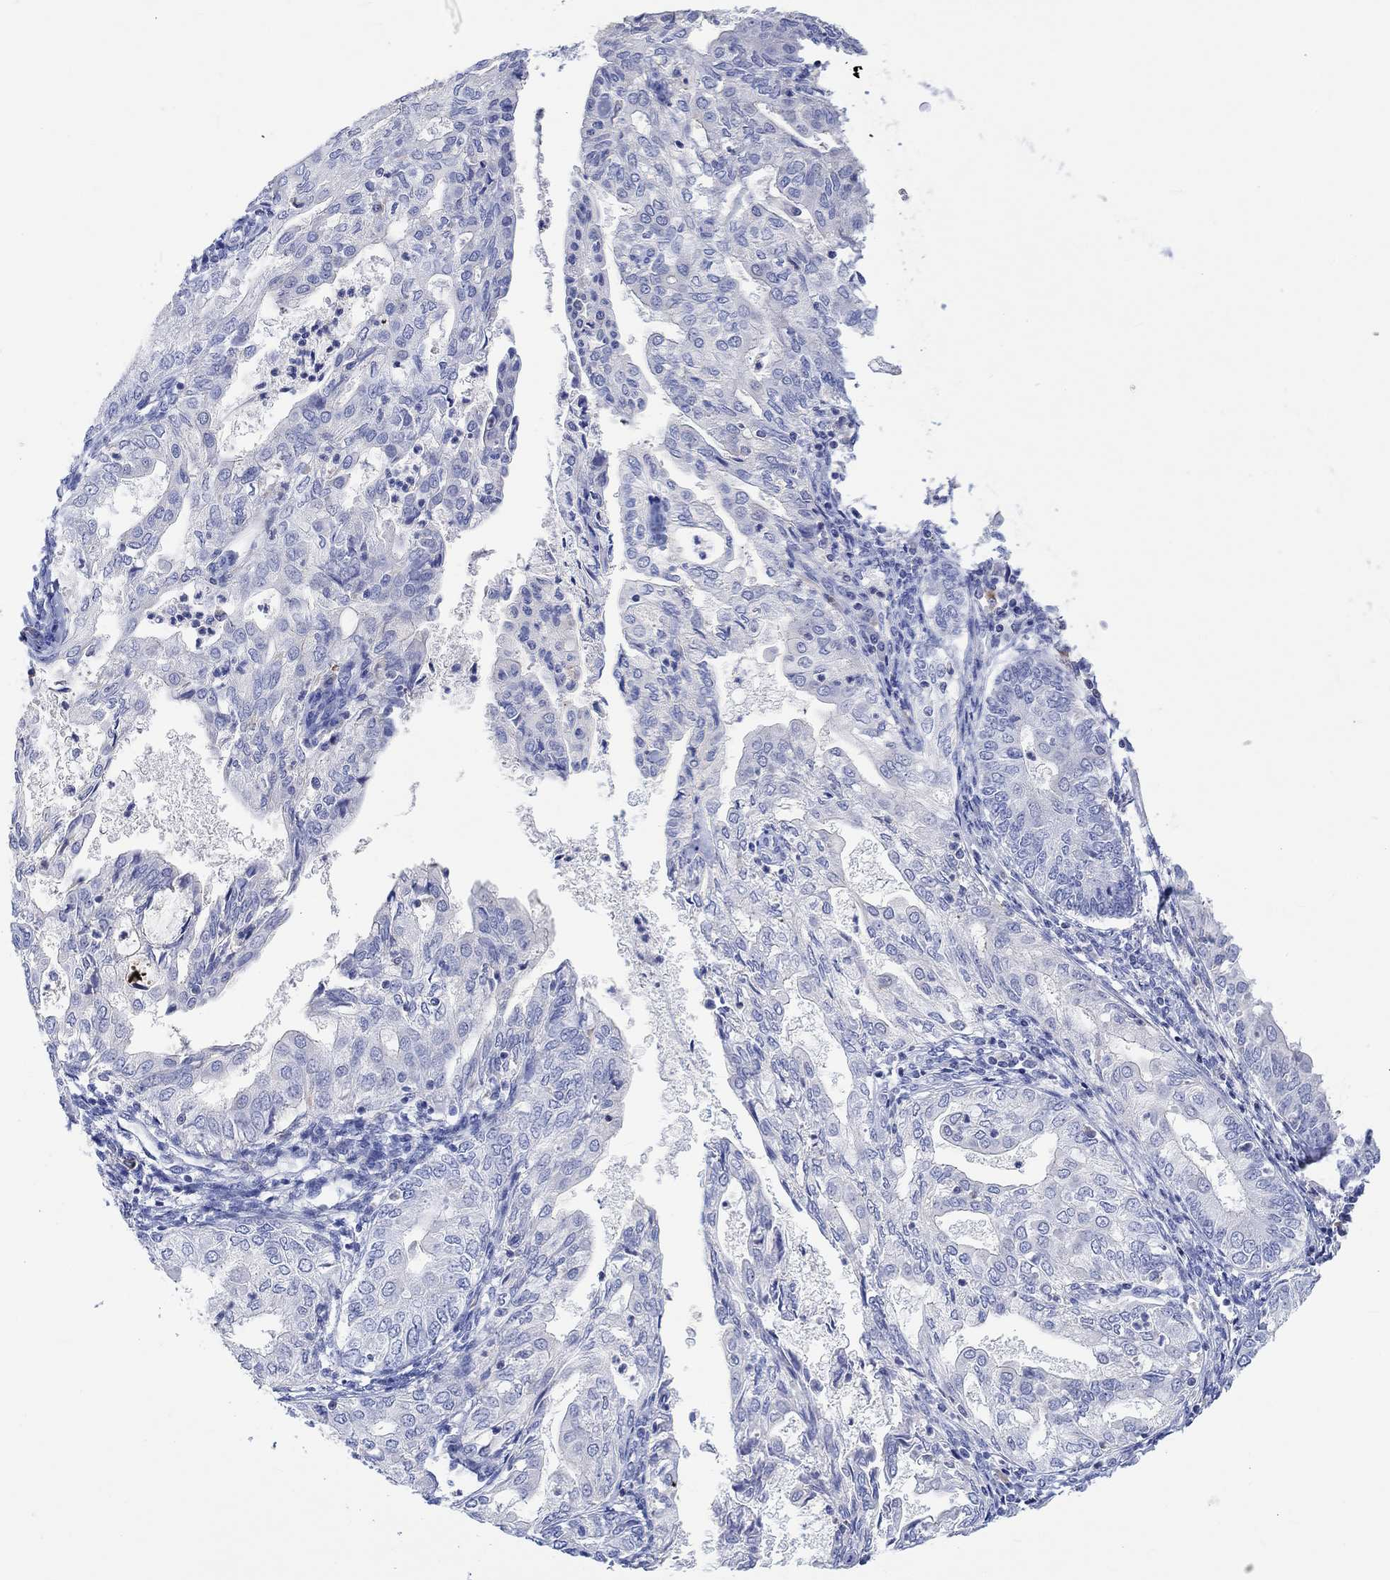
{"staining": {"intensity": "negative", "quantity": "none", "location": "none"}, "tissue": "endometrial cancer", "cell_type": "Tumor cells", "image_type": "cancer", "snomed": [{"axis": "morphology", "description": "Adenocarcinoma, NOS"}, {"axis": "topography", "description": "Endometrium"}], "caption": "IHC histopathology image of human endometrial cancer (adenocarcinoma) stained for a protein (brown), which shows no expression in tumor cells.", "gene": "GCM1", "patient": {"sex": "female", "age": 68}}